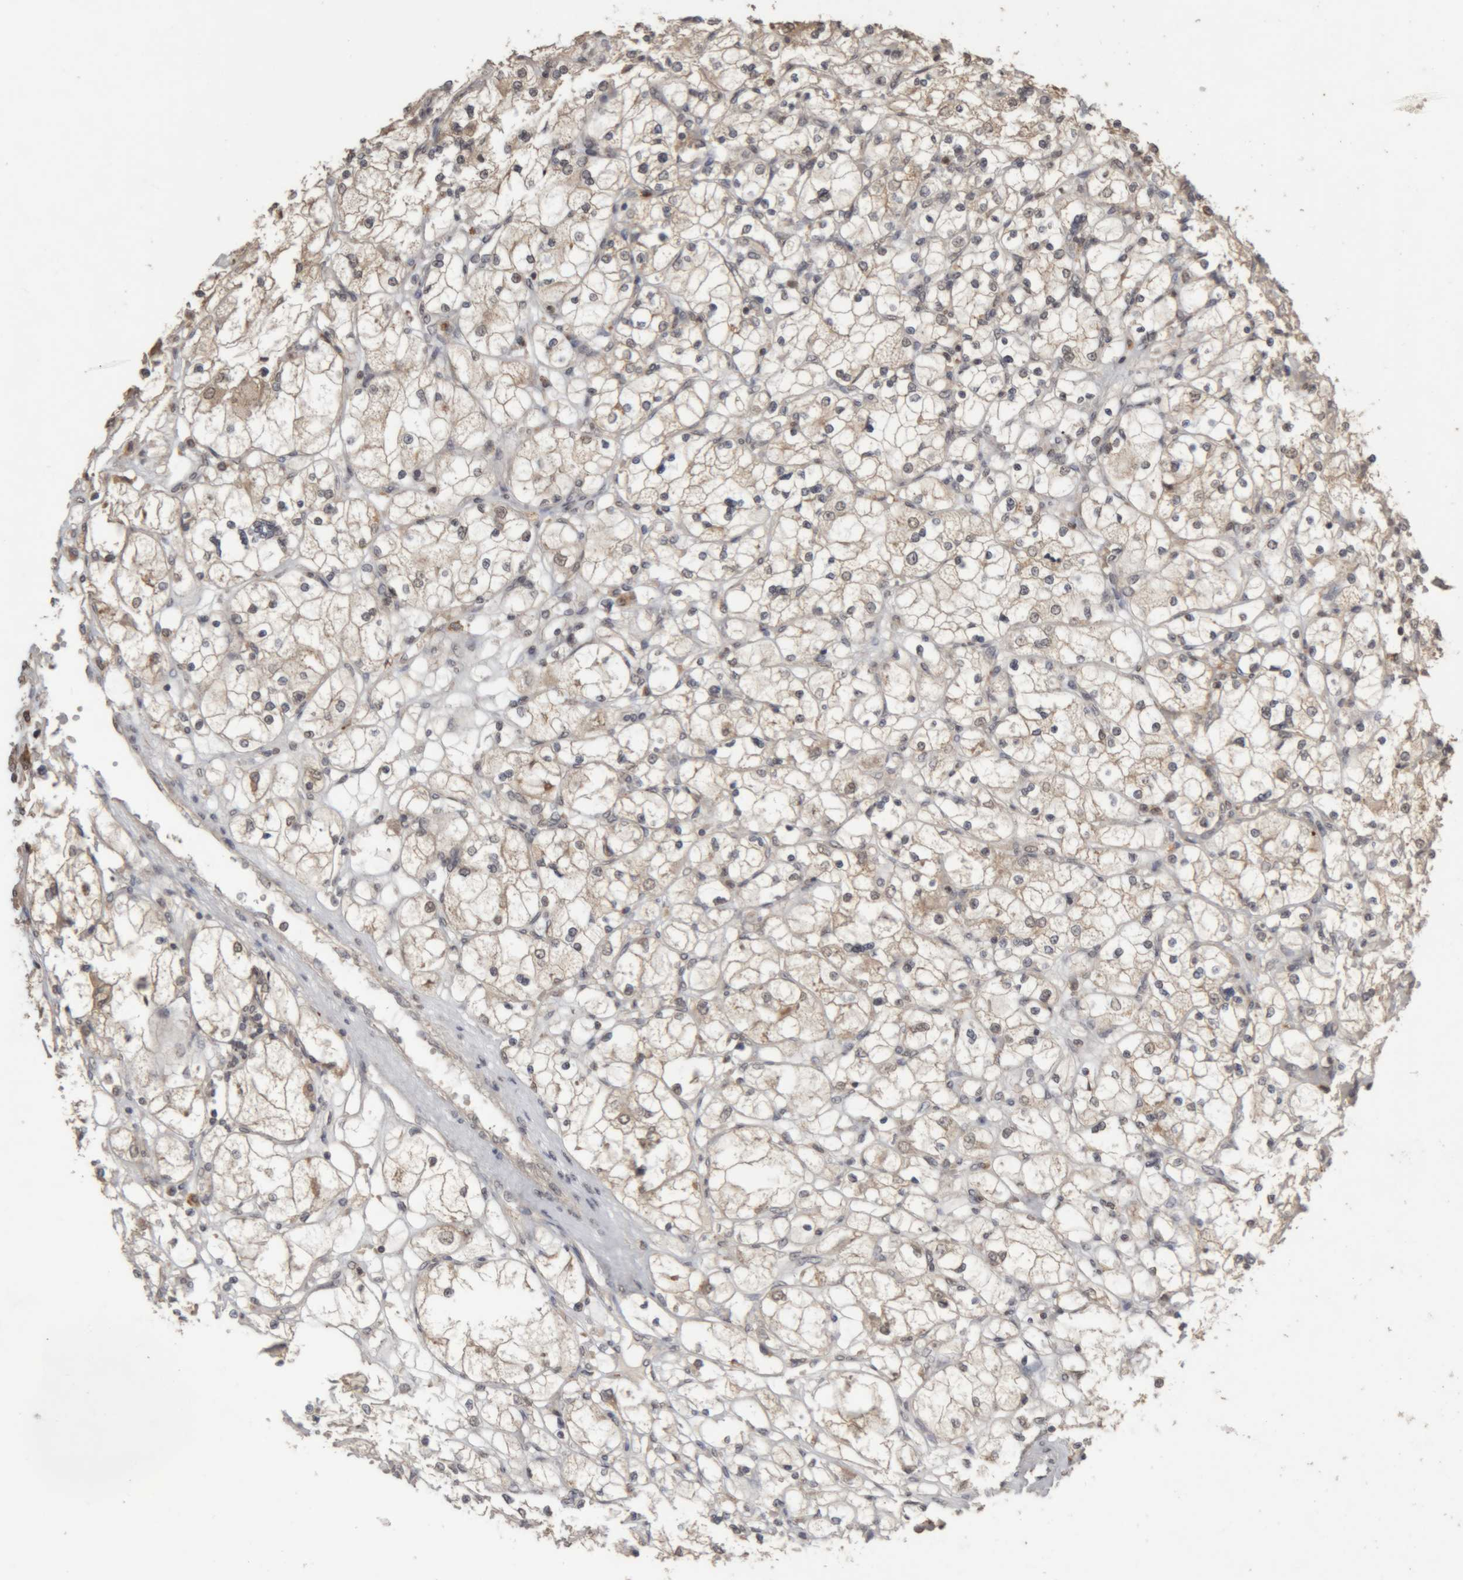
{"staining": {"intensity": "weak", "quantity": "25%-75%", "location": "cytoplasmic/membranous"}, "tissue": "renal cancer", "cell_type": "Tumor cells", "image_type": "cancer", "snomed": [{"axis": "morphology", "description": "Adenocarcinoma, NOS"}, {"axis": "topography", "description": "Kidney"}], "caption": "Protein positivity by immunohistochemistry exhibits weak cytoplasmic/membranous staining in approximately 25%-75% of tumor cells in renal cancer (adenocarcinoma). (Stains: DAB in brown, nuclei in blue, Microscopy: brightfield microscopy at high magnification).", "gene": "KEAP1", "patient": {"sex": "female", "age": 83}}